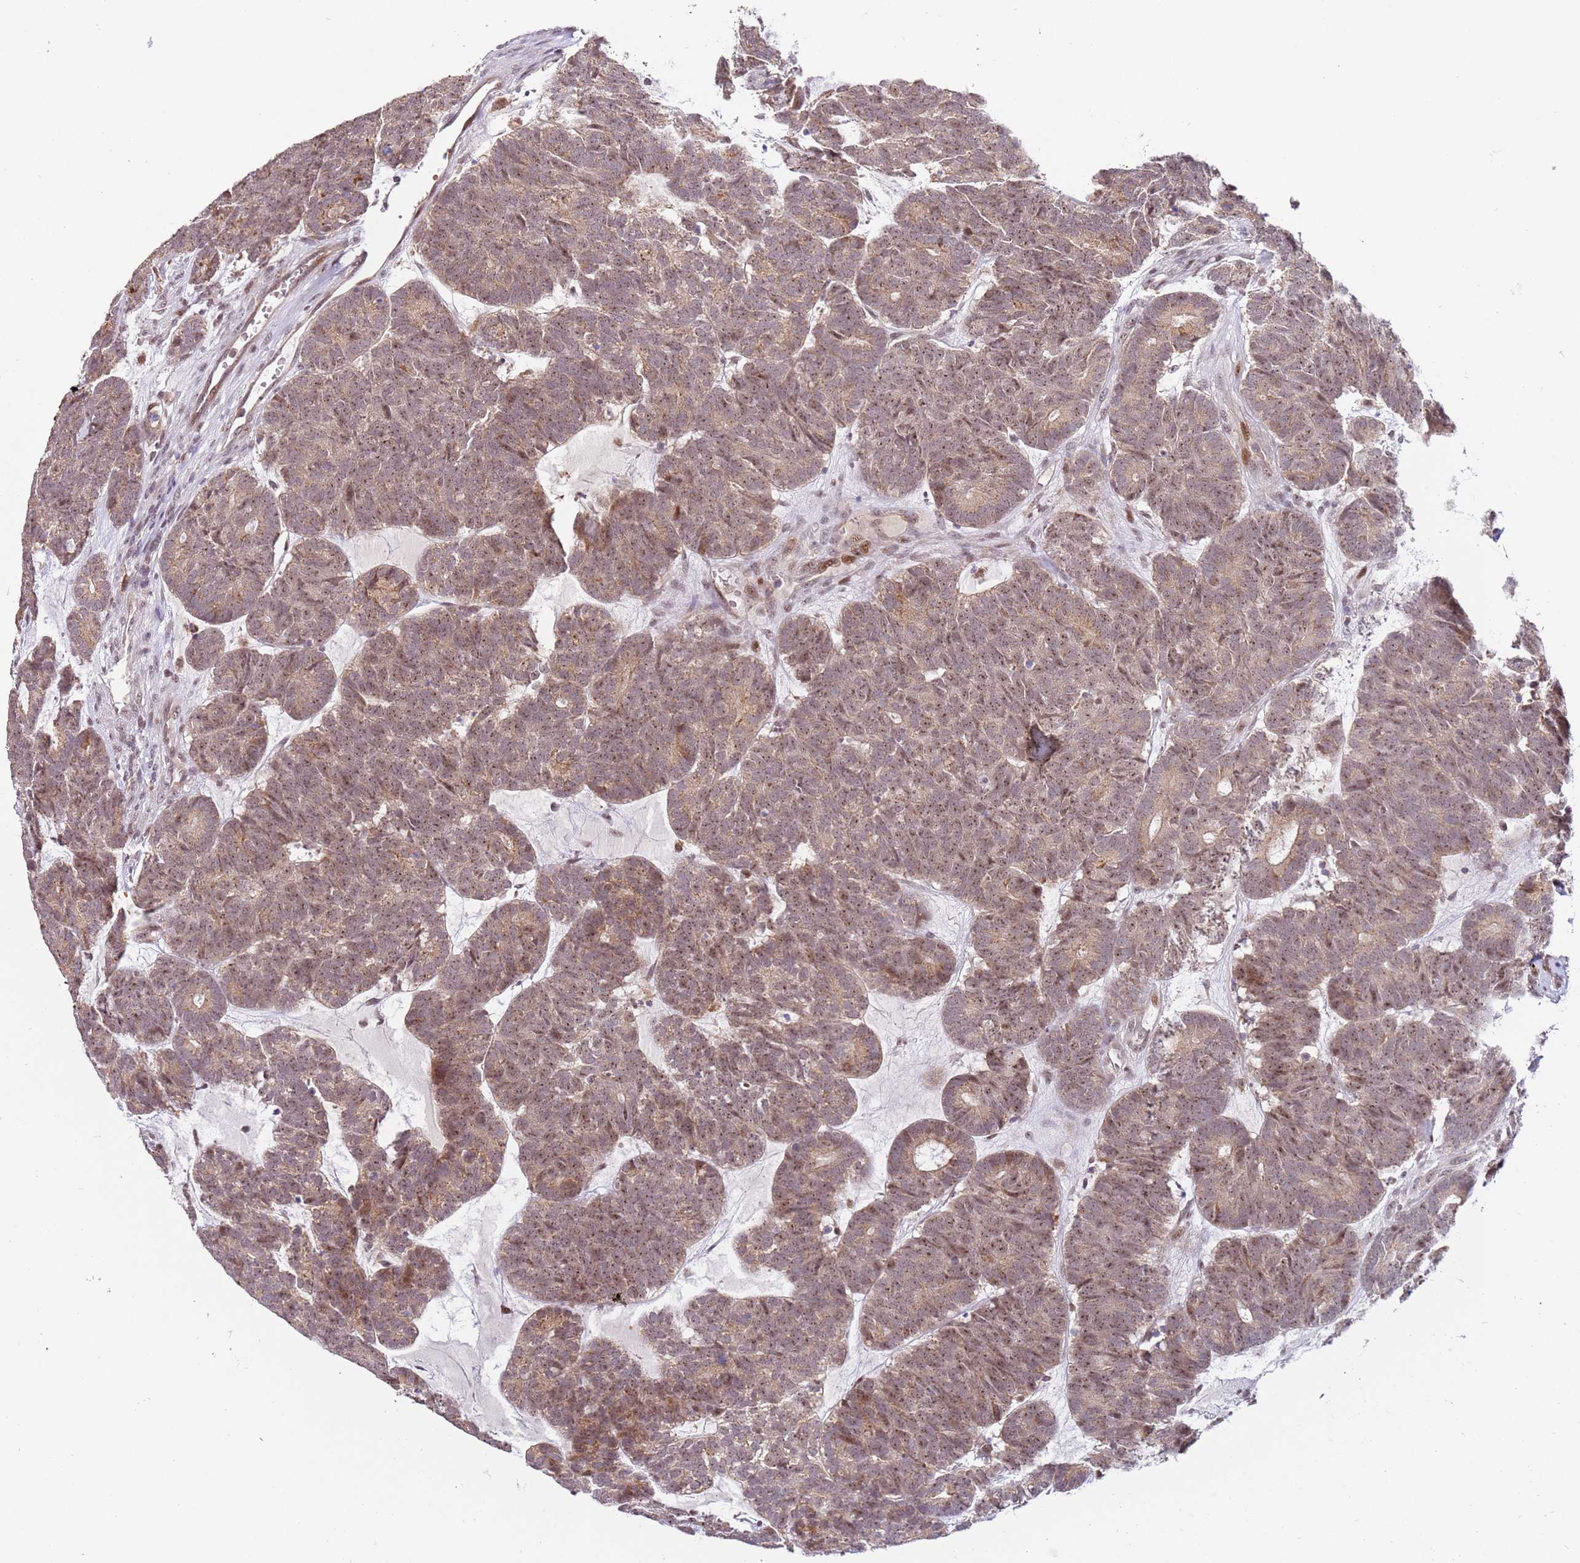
{"staining": {"intensity": "moderate", "quantity": "25%-75%", "location": "cytoplasmic/membranous,nuclear"}, "tissue": "head and neck cancer", "cell_type": "Tumor cells", "image_type": "cancer", "snomed": [{"axis": "morphology", "description": "Adenocarcinoma, NOS"}, {"axis": "topography", "description": "Head-Neck"}], "caption": "IHC of human head and neck adenocarcinoma shows medium levels of moderate cytoplasmic/membranous and nuclear staining in about 25%-75% of tumor cells.", "gene": "LGALSL", "patient": {"sex": "female", "age": 81}}